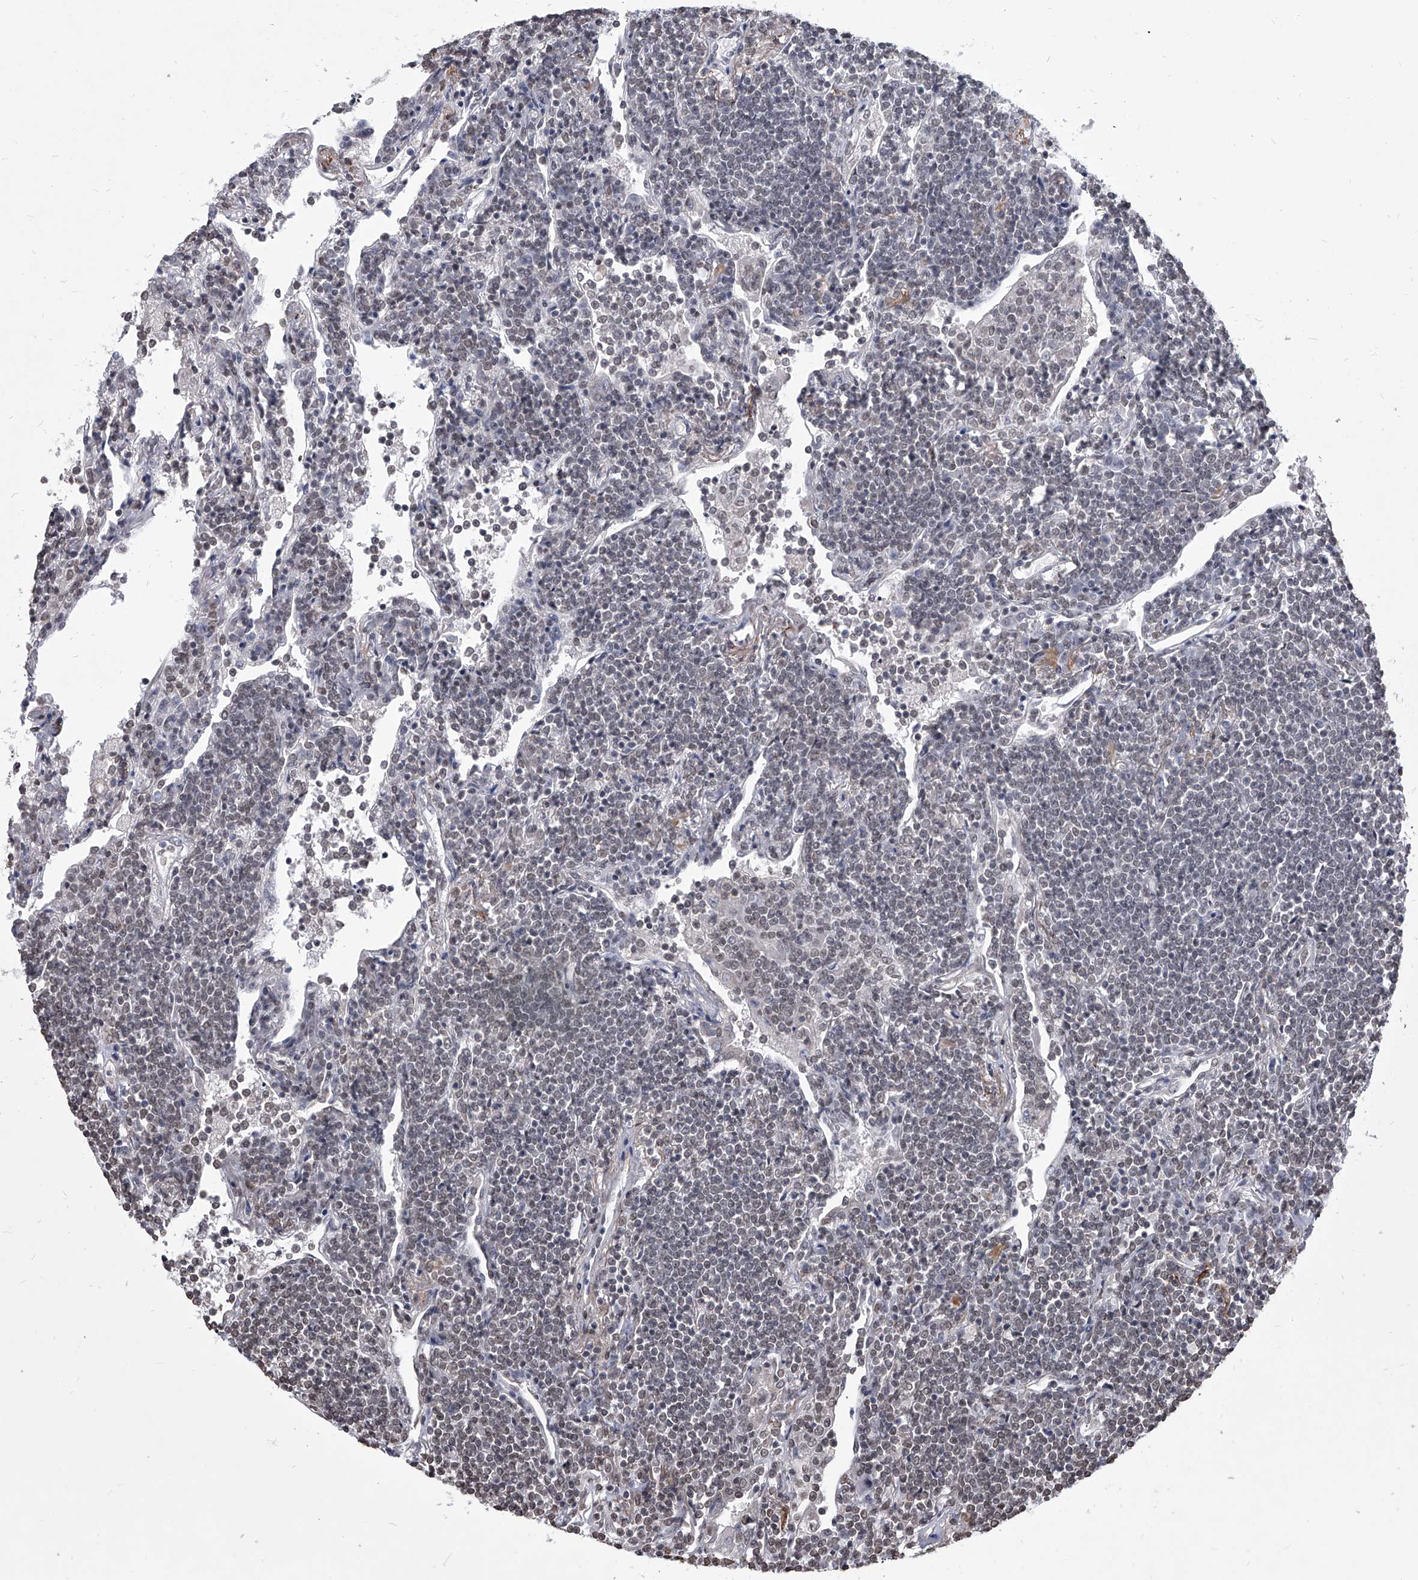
{"staining": {"intensity": "negative", "quantity": "none", "location": "none"}, "tissue": "lymphoma", "cell_type": "Tumor cells", "image_type": "cancer", "snomed": [{"axis": "morphology", "description": "Malignant lymphoma, non-Hodgkin's type, Low grade"}, {"axis": "topography", "description": "Lung"}], "caption": "Human lymphoma stained for a protein using IHC exhibits no staining in tumor cells.", "gene": "PPIL4", "patient": {"sex": "female", "age": 71}}